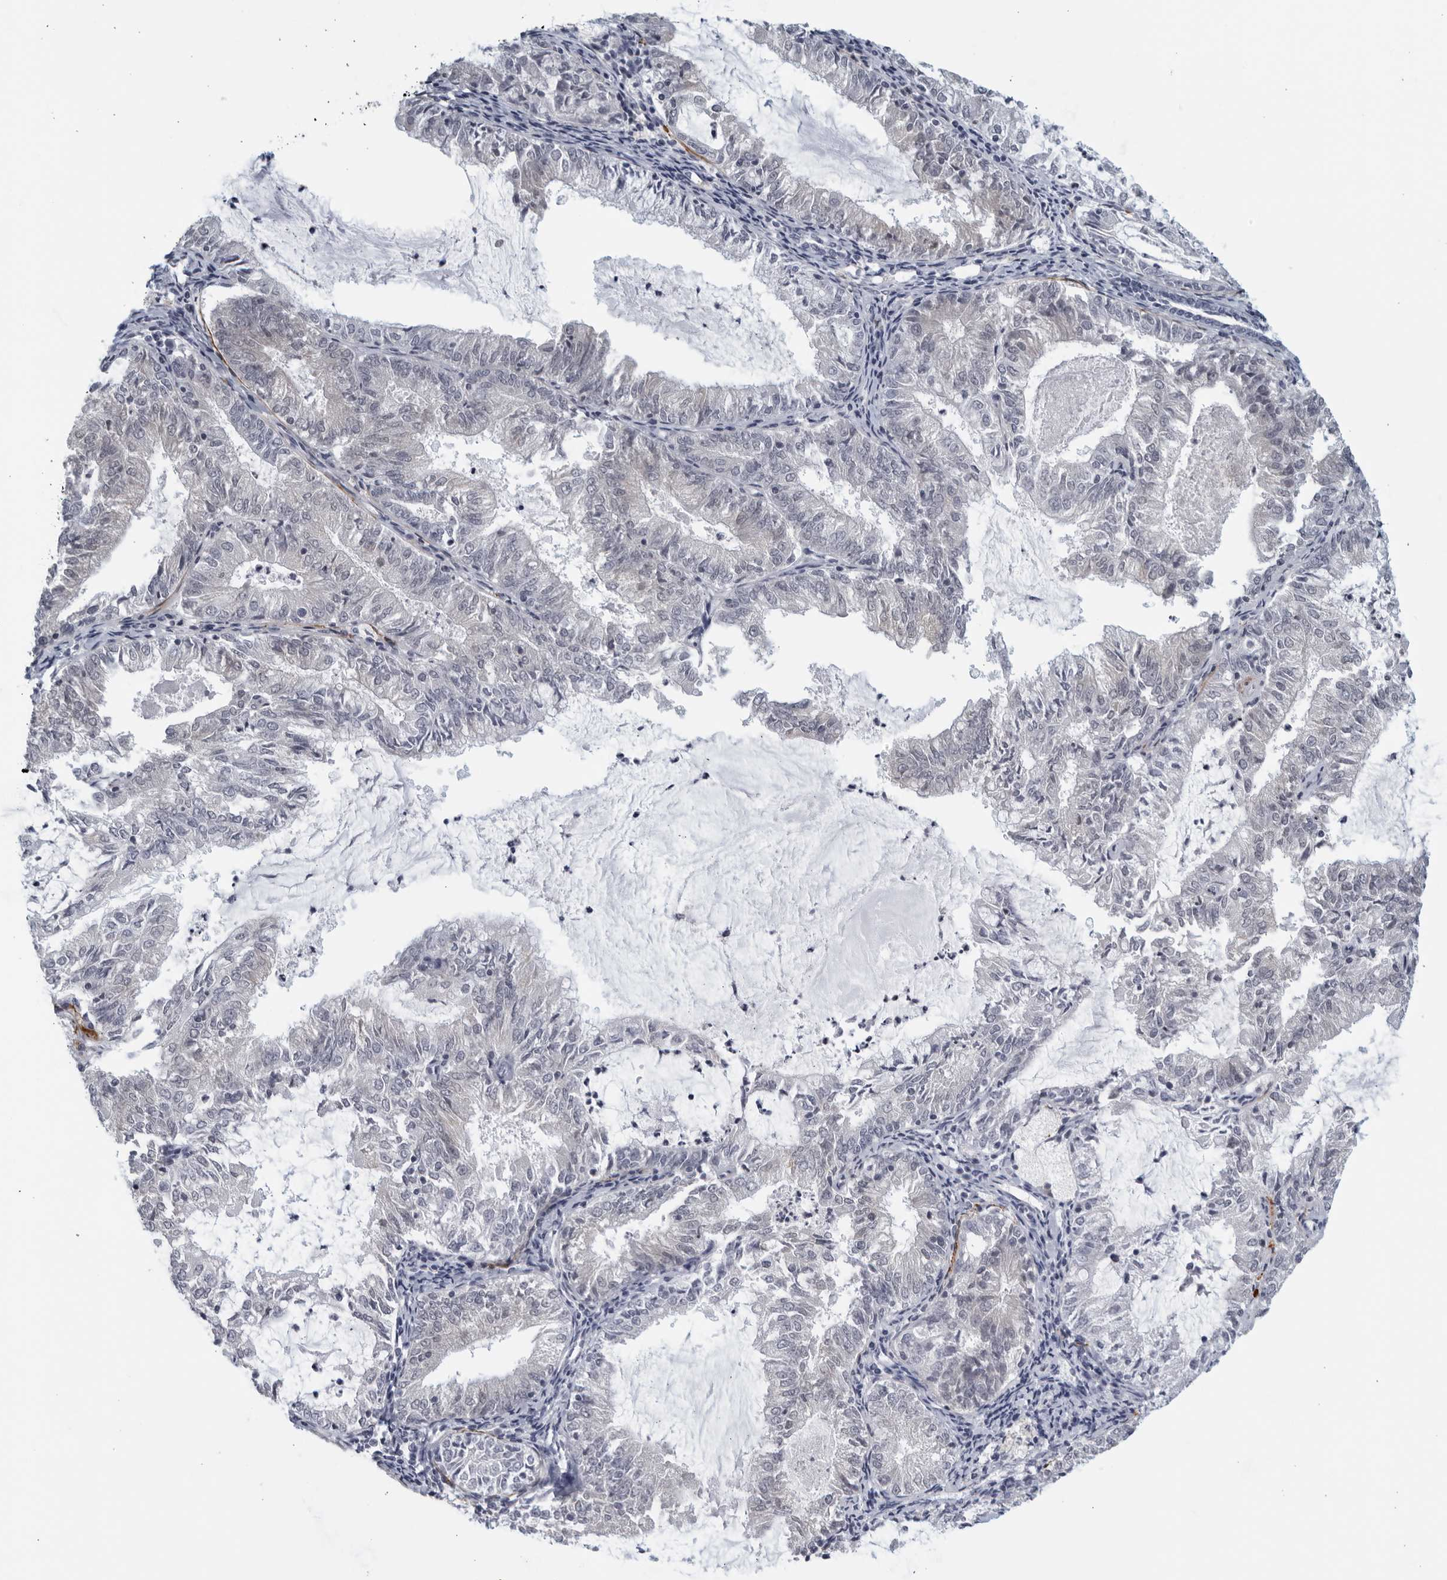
{"staining": {"intensity": "negative", "quantity": "none", "location": "none"}, "tissue": "endometrial cancer", "cell_type": "Tumor cells", "image_type": "cancer", "snomed": [{"axis": "morphology", "description": "Adenocarcinoma, NOS"}, {"axis": "topography", "description": "Endometrium"}], "caption": "This is a photomicrograph of IHC staining of endometrial adenocarcinoma, which shows no expression in tumor cells. (DAB IHC with hematoxylin counter stain).", "gene": "MATN1", "patient": {"sex": "female", "age": 57}}